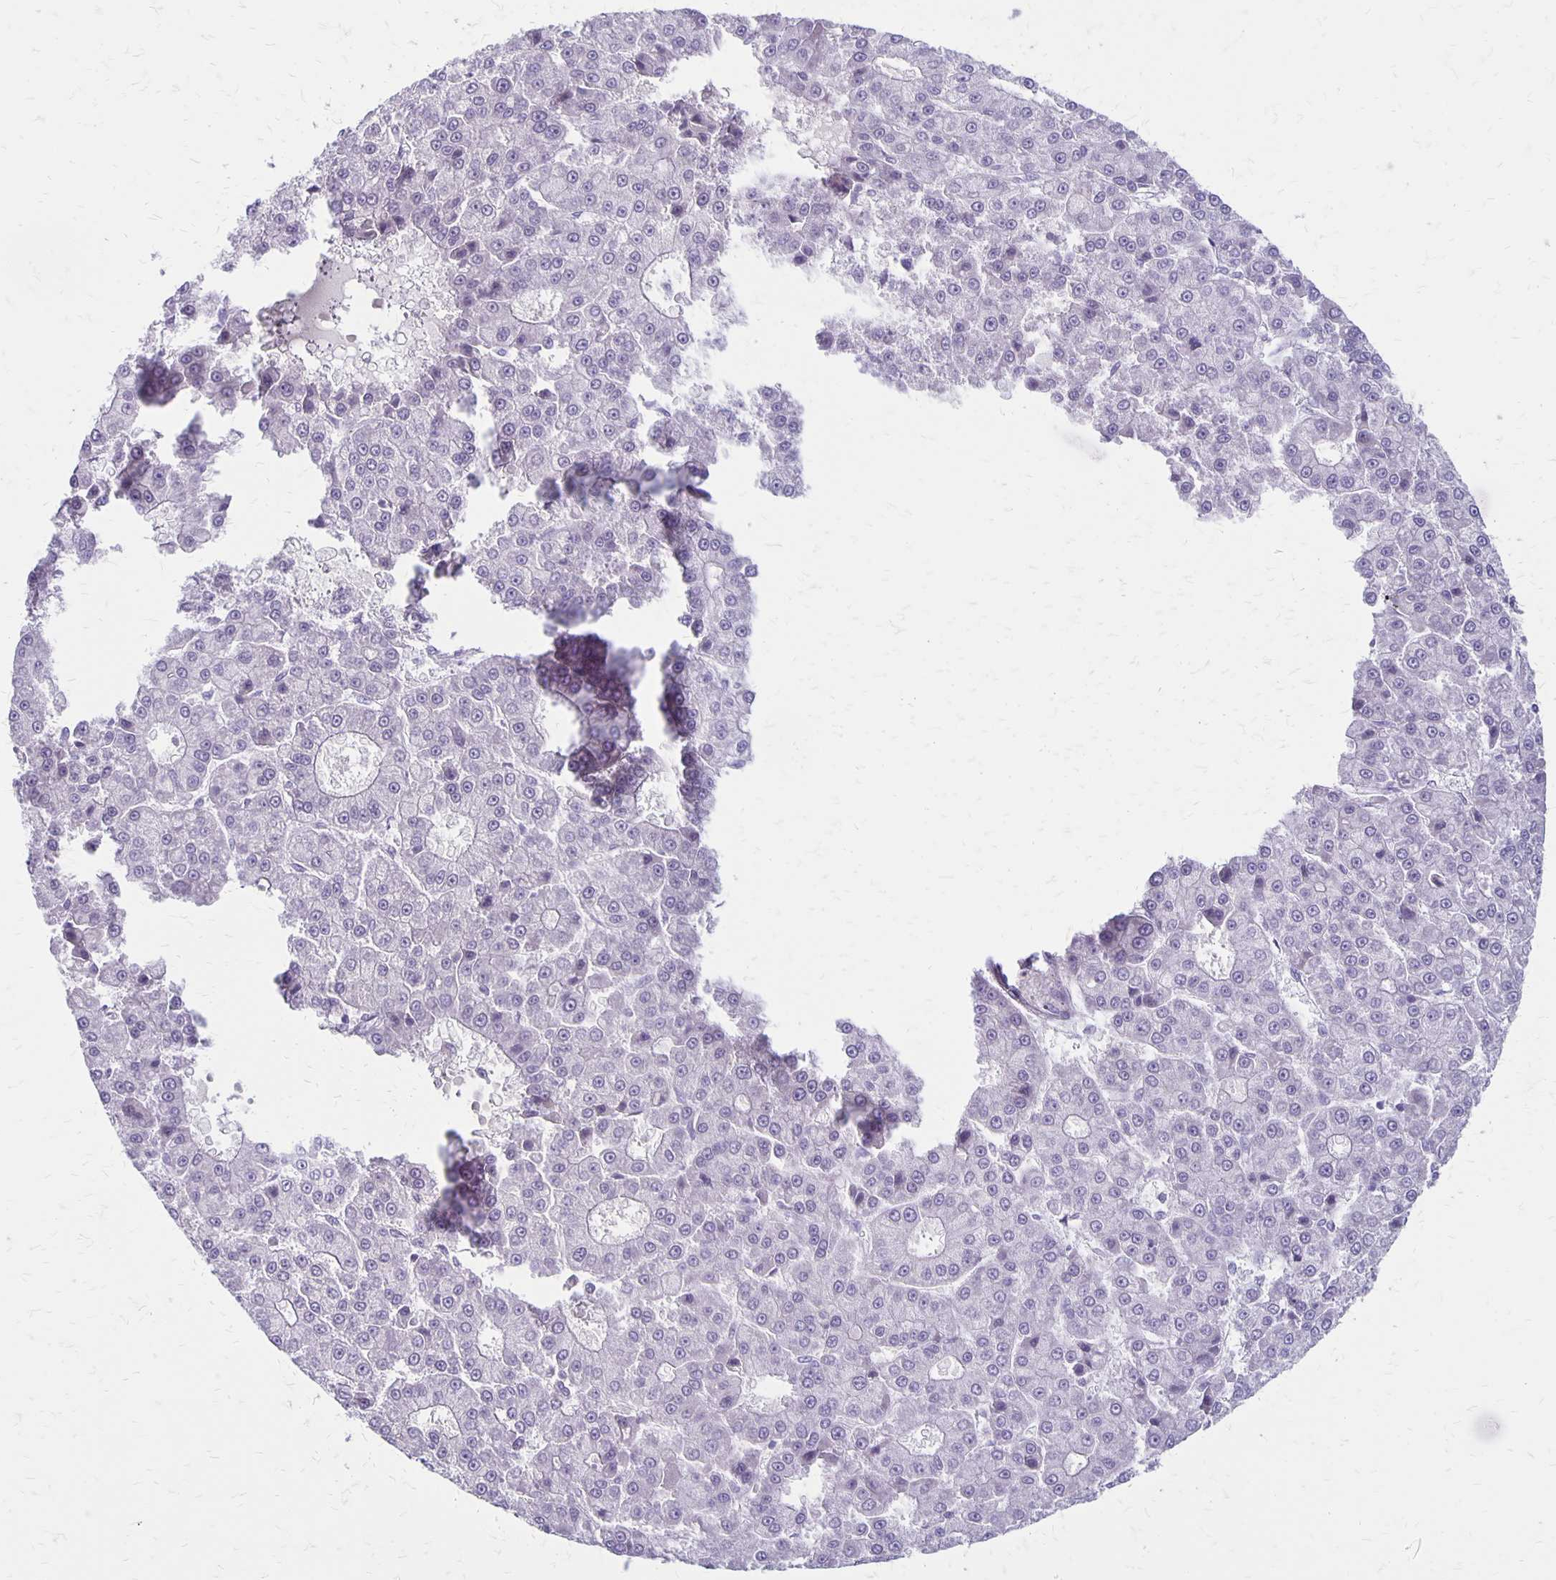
{"staining": {"intensity": "negative", "quantity": "none", "location": "none"}, "tissue": "liver cancer", "cell_type": "Tumor cells", "image_type": "cancer", "snomed": [{"axis": "morphology", "description": "Carcinoma, Hepatocellular, NOS"}, {"axis": "topography", "description": "Liver"}], "caption": "IHC histopathology image of human liver cancer (hepatocellular carcinoma) stained for a protein (brown), which exhibits no positivity in tumor cells. (Stains: DAB immunohistochemistry with hematoxylin counter stain, Microscopy: brightfield microscopy at high magnification).", "gene": "HOMER1", "patient": {"sex": "male", "age": 70}}